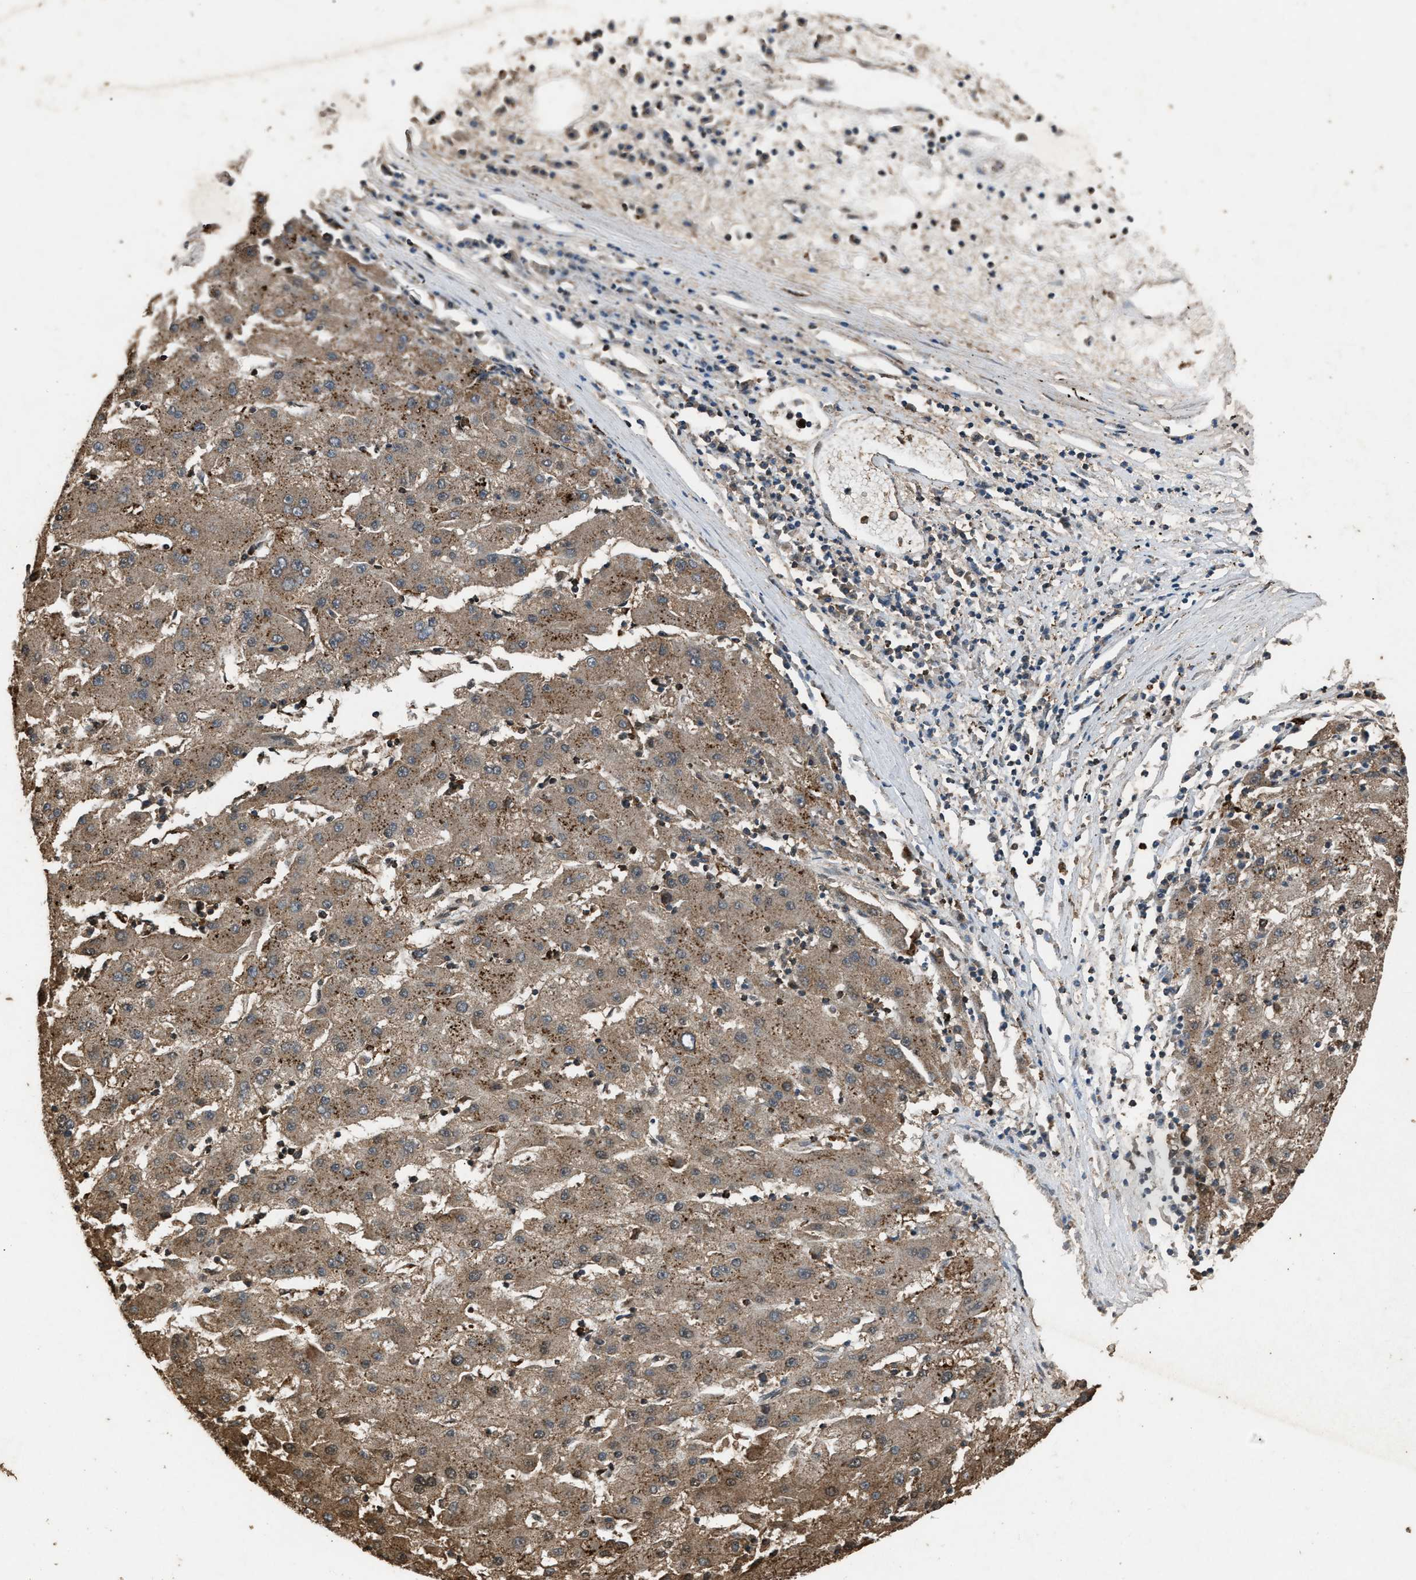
{"staining": {"intensity": "moderate", "quantity": ">75%", "location": "cytoplasmic/membranous"}, "tissue": "liver cancer", "cell_type": "Tumor cells", "image_type": "cancer", "snomed": [{"axis": "morphology", "description": "Carcinoma, Hepatocellular, NOS"}, {"axis": "topography", "description": "Liver"}], "caption": "IHC histopathology image of neoplastic tissue: human liver cancer stained using IHC exhibits medium levels of moderate protein expression localized specifically in the cytoplasmic/membranous of tumor cells, appearing as a cytoplasmic/membranous brown color.", "gene": "PSMD1", "patient": {"sex": "male", "age": 72}}